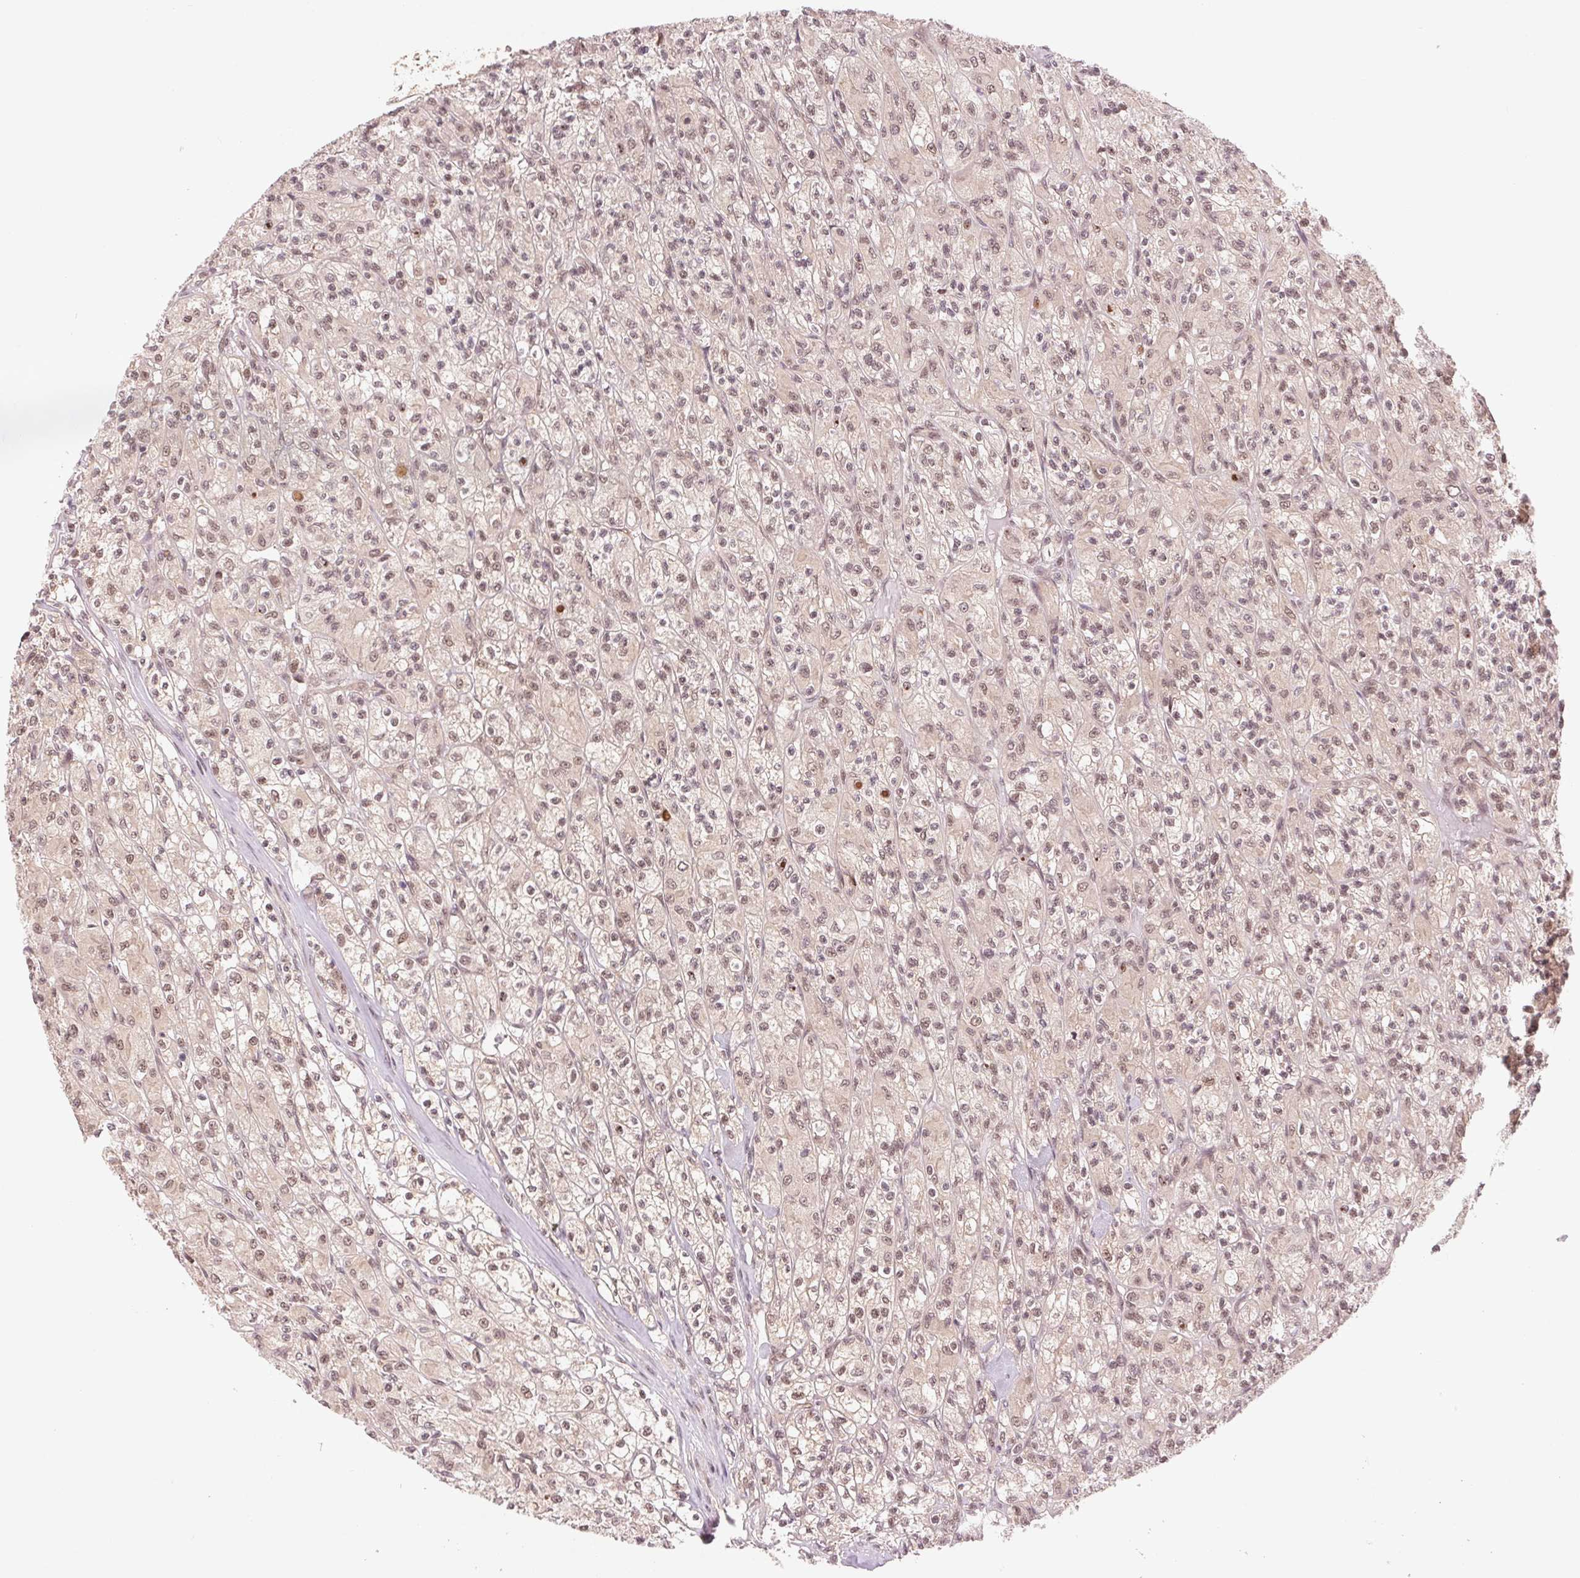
{"staining": {"intensity": "weak", "quantity": ">75%", "location": "nuclear"}, "tissue": "renal cancer", "cell_type": "Tumor cells", "image_type": "cancer", "snomed": [{"axis": "morphology", "description": "Adenocarcinoma, NOS"}, {"axis": "topography", "description": "Kidney"}], "caption": "Brown immunohistochemical staining in renal cancer (adenocarcinoma) reveals weak nuclear expression in approximately >75% of tumor cells.", "gene": "ERI3", "patient": {"sex": "female", "age": 70}}